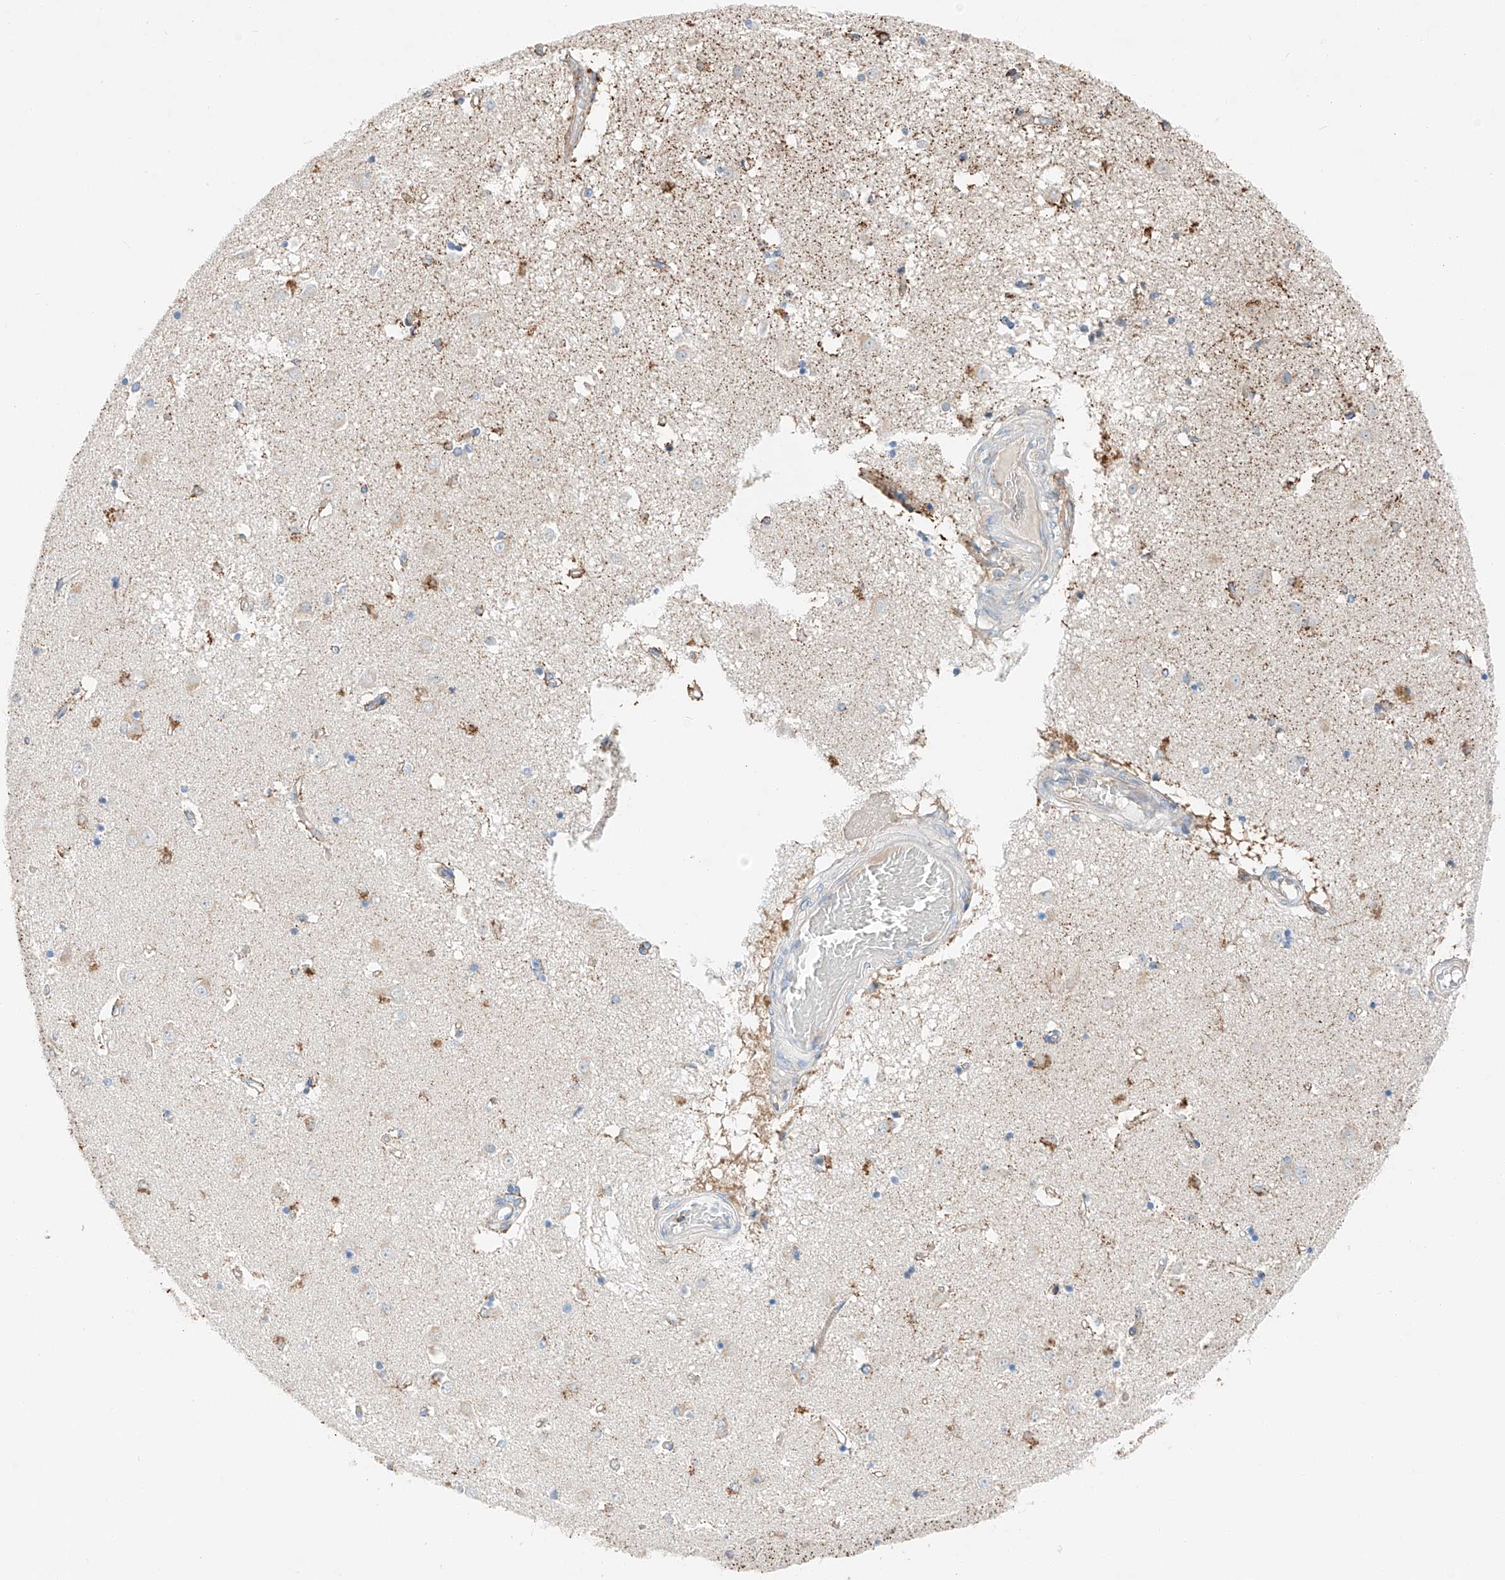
{"staining": {"intensity": "moderate", "quantity": "<25%", "location": "cytoplasmic/membranous"}, "tissue": "caudate", "cell_type": "Glial cells", "image_type": "normal", "snomed": [{"axis": "morphology", "description": "Normal tissue, NOS"}, {"axis": "topography", "description": "Lateral ventricle wall"}], "caption": "This photomicrograph demonstrates IHC staining of normal caudate, with low moderate cytoplasmic/membranous positivity in about <25% of glial cells.", "gene": "RUSC1", "patient": {"sex": "male", "age": 45}}